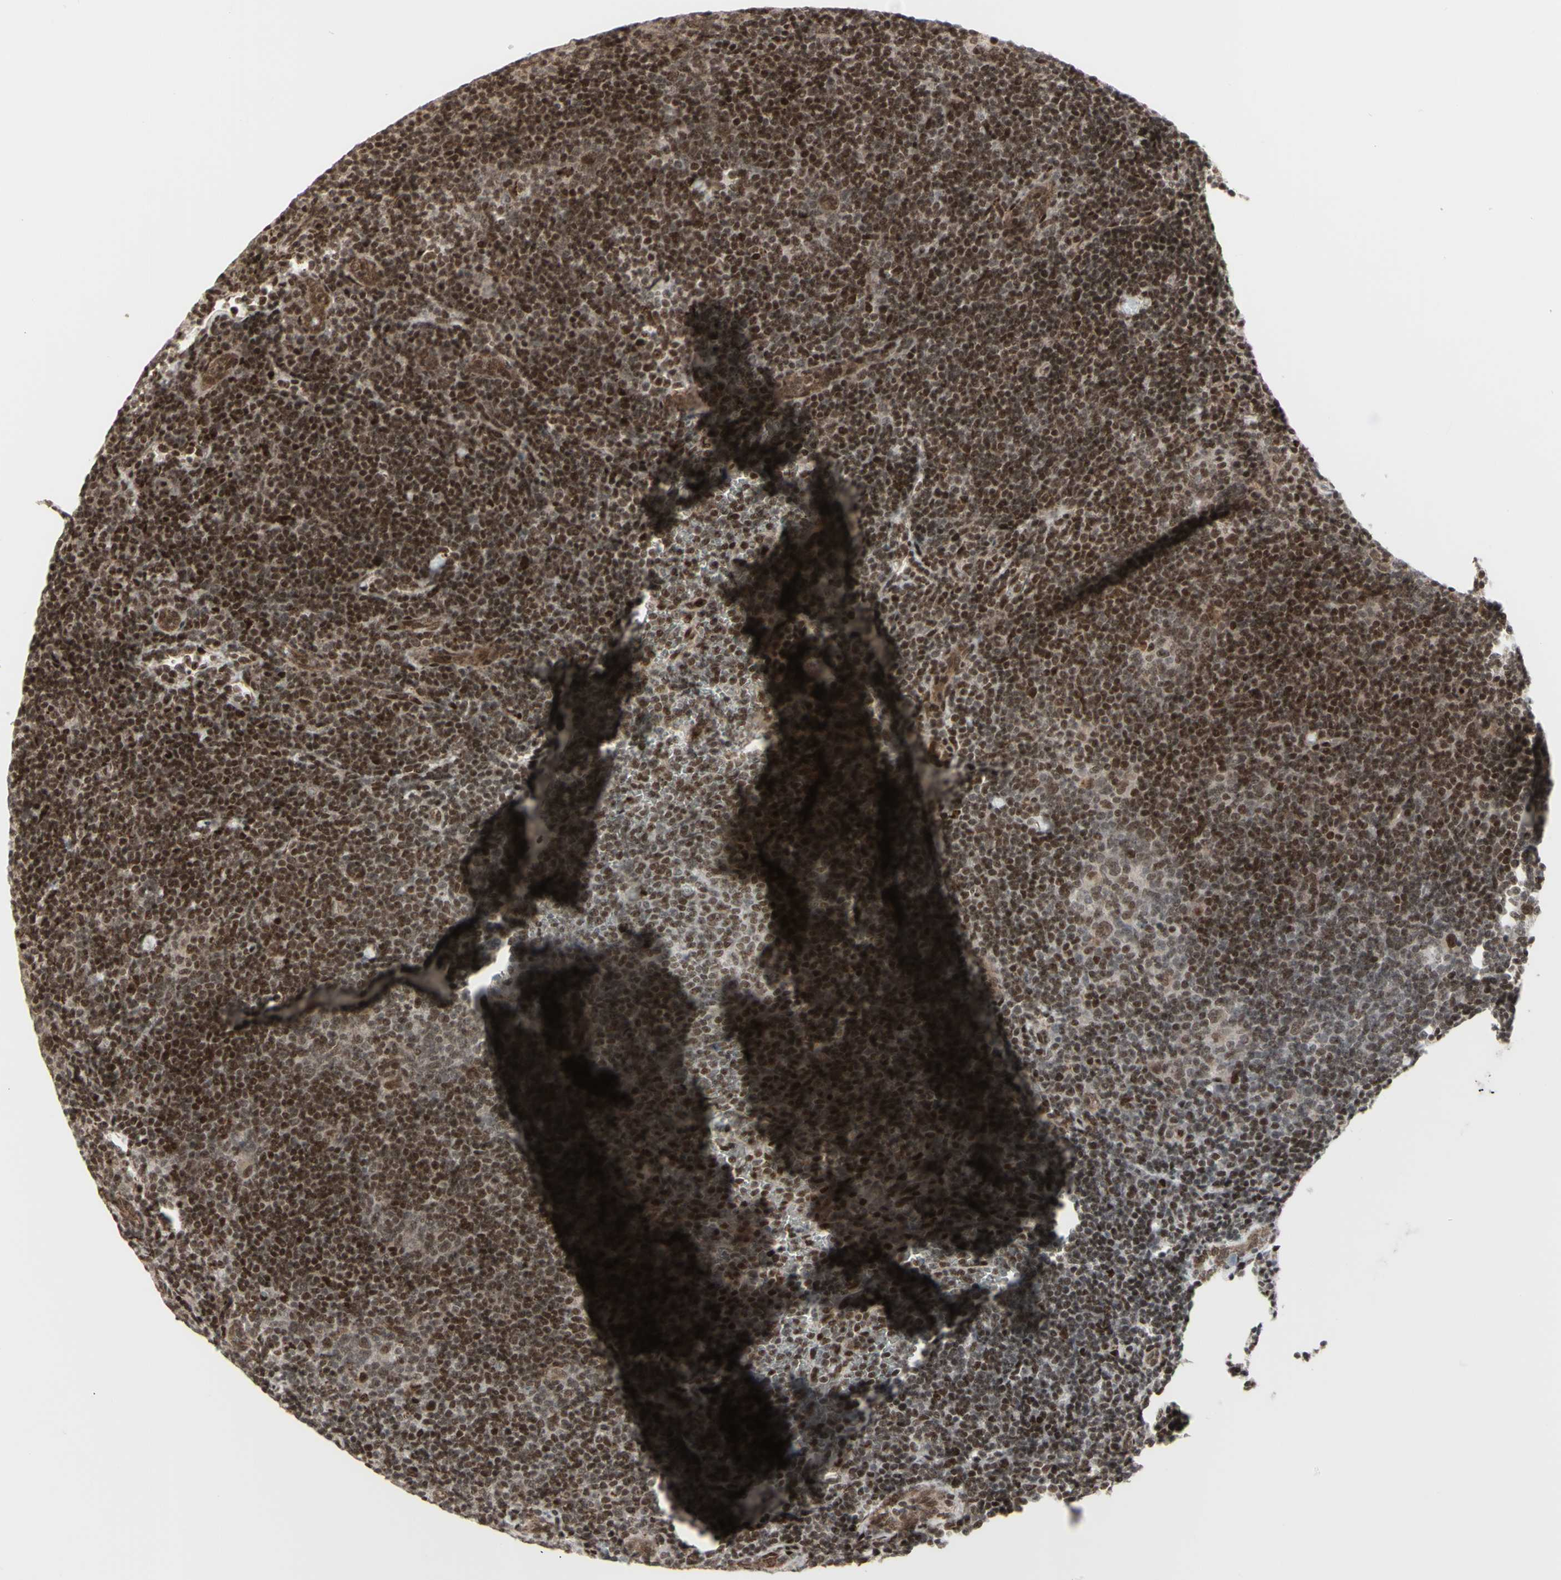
{"staining": {"intensity": "moderate", "quantity": ">75%", "location": "cytoplasmic/membranous,nuclear"}, "tissue": "lymphoma", "cell_type": "Tumor cells", "image_type": "cancer", "snomed": [{"axis": "morphology", "description": "Hodgkin's disease, NOS"}, {"axis": "topography", "description": "Lymph node"}], "caption": "DAB immunohistochemical staining of Hodgkin's disease shows moderate cytoplasmic/membranous and nuclear protein staining in about >75% of tumor cells.", "gene": "CBX1", "patient": {"sex": "female", "age": 57}}